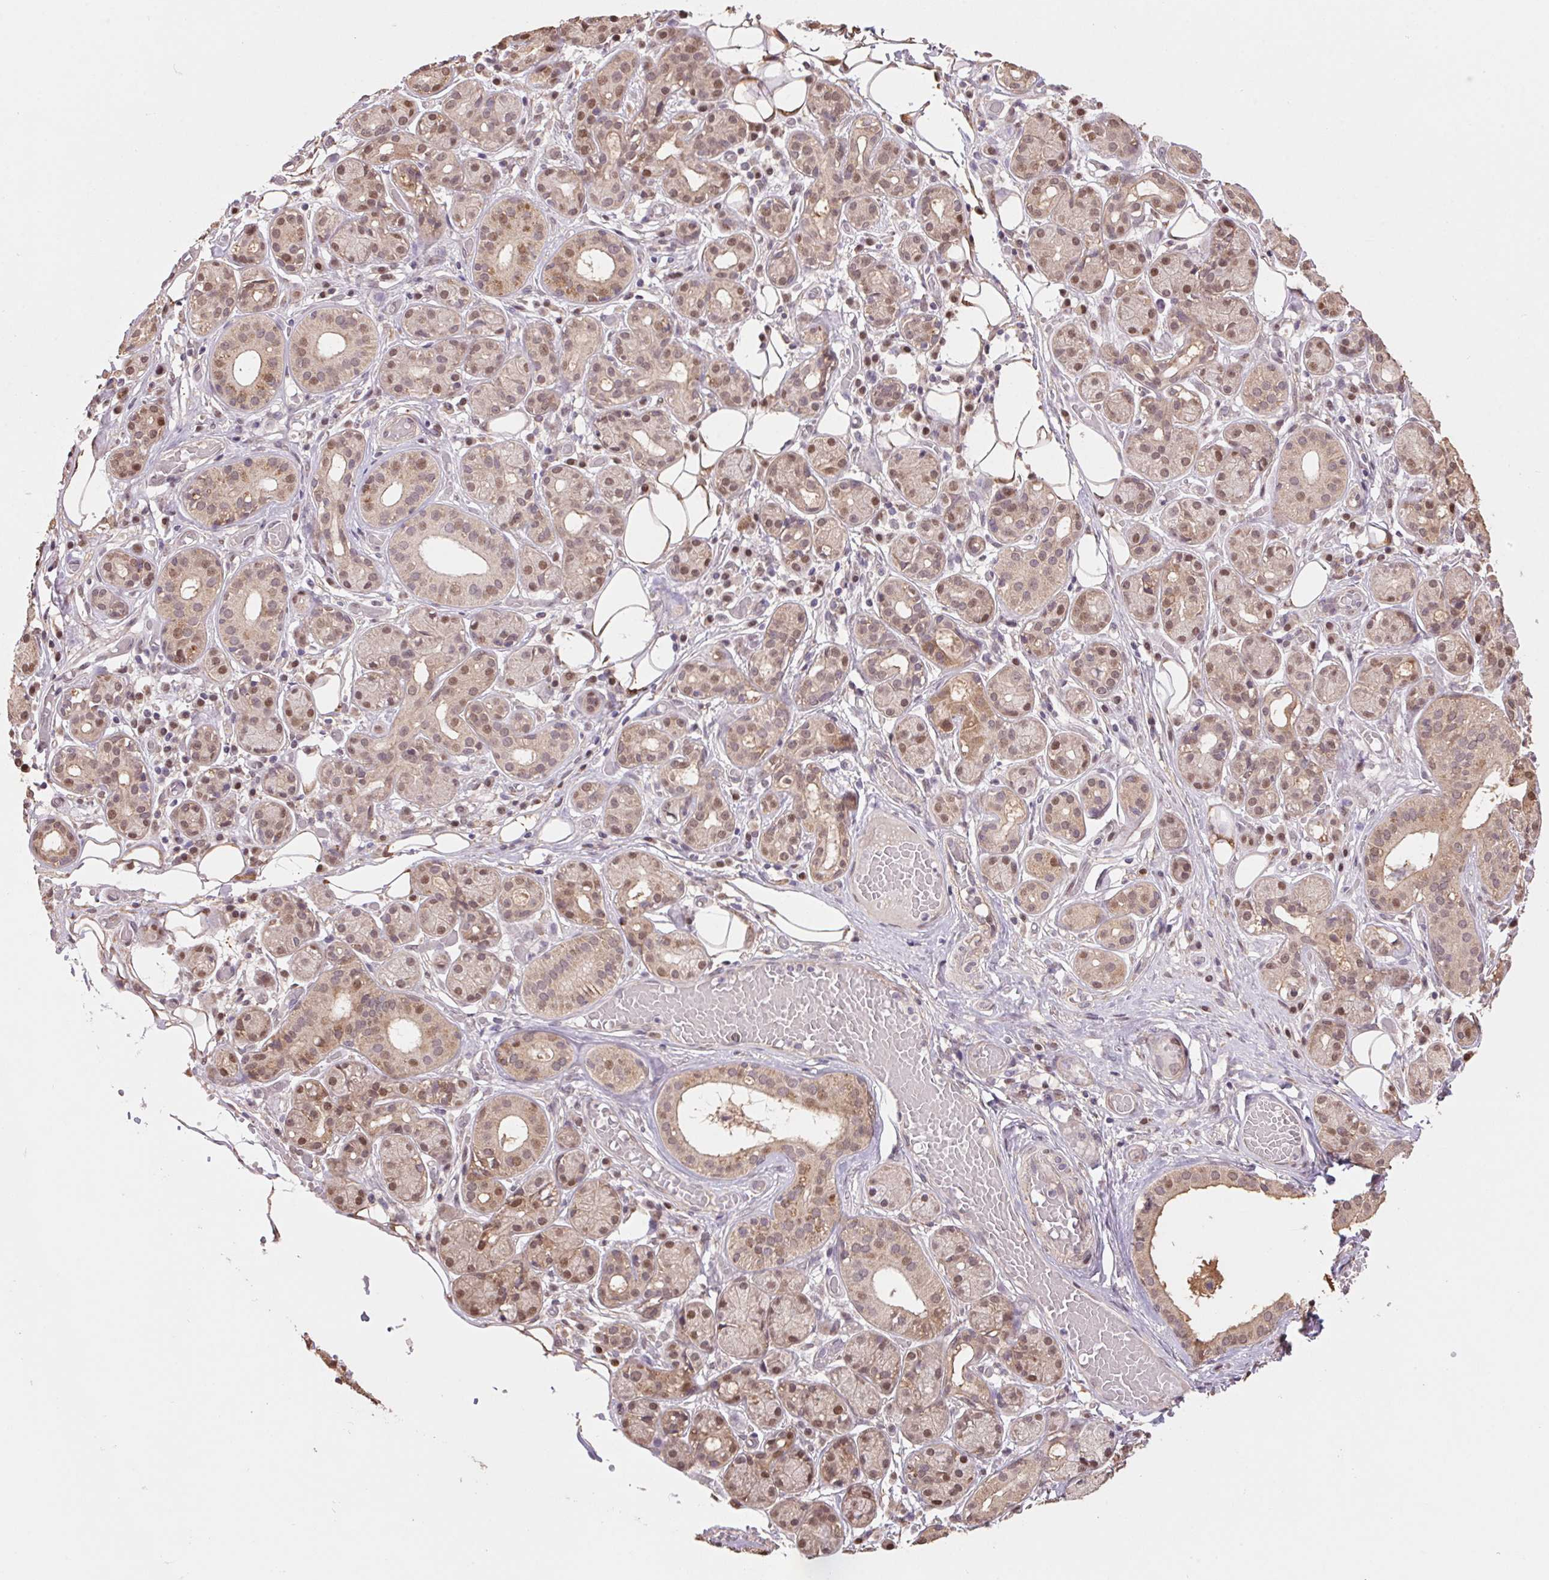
{"staining": {"intensity": "moderate", "quantity": ">75%", "location": "cytoplasmic/membranous,nuclear"}, "tissue": "salivary gland", "cell_type": "Glandular cells", "image_type": "normal", "snomed": [{"axis": "morphology", "description": "Normal tissue, NOS"}, {"axis": "topography", "description": "Salivary gland"}, {"axis": "topography", "description": "Peripheral nerve tissue"}], "caption": "A high-resolution photomicrograph shows IHC staining of benign salivary gland, which exhibits moderate cytoplasmic/membranous,nuclear positivity in approximately >75% of glandular cells. (DAB (3,3'-diaminobenzidine) = brown stain, brightfield microscopy at high magnification).", "gene": "CUTA", "patient": {"sex": "male", "age": 71}}